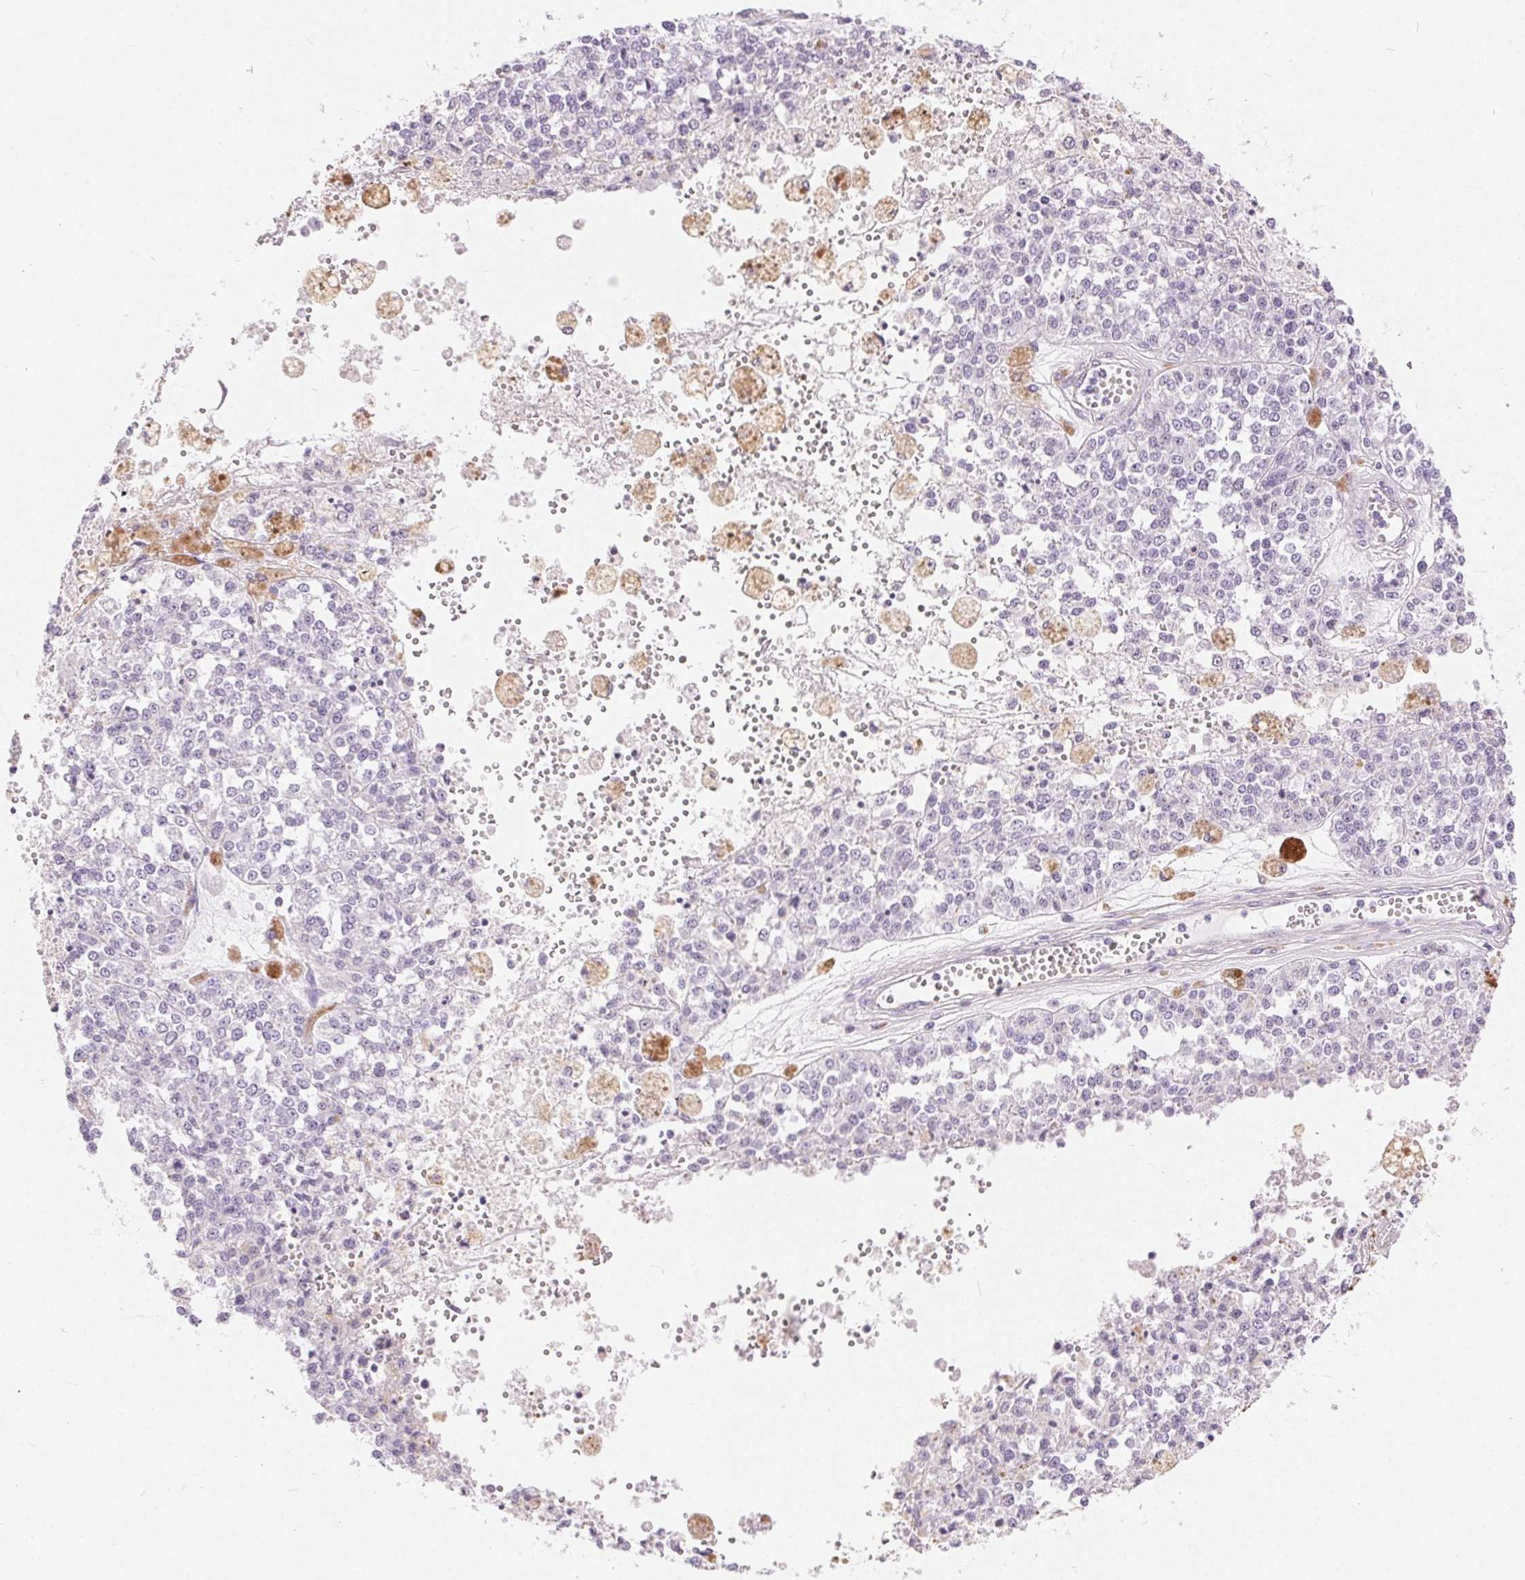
{"staining": {"intensity": "negative", "quantity": "none", "location": "none"}, "tissue": "melanoma", "cell_type": "Tumor cells", "image_type": "cancer", "snomed": [{"axis": "morphology", "description": "Malignant melanoma, Metastatic site"}, {"axis": "topography", "description": "Lymph node"}], "caption": "Immunohistochemistry image of malignant melanoma (metastatic site) stained for a protein (brown), which displays no expression in tumor cells.", "gene": "GFAP", "patient": {"sex": "female", "age": 64}}